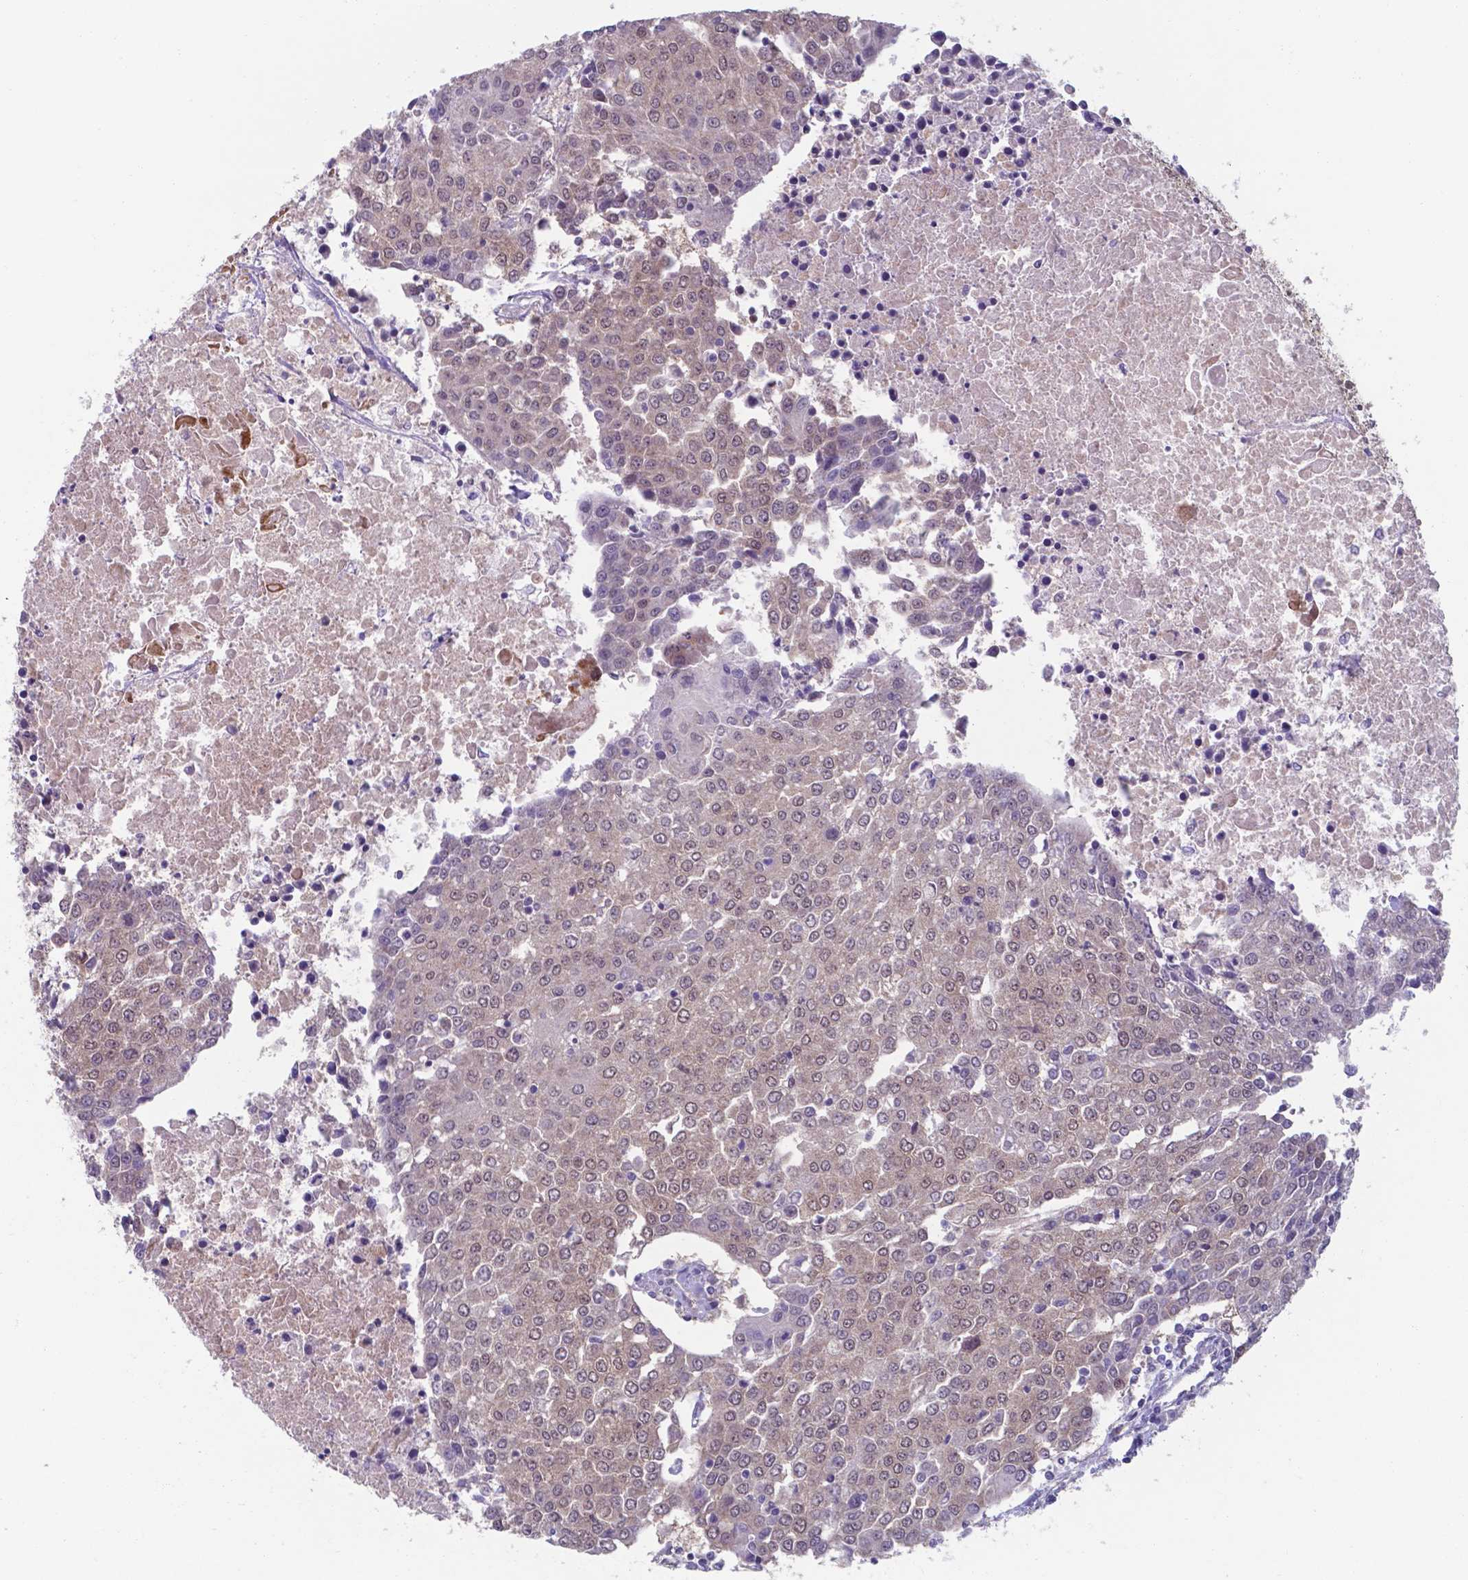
{"staining": {"intensity": "weak", "quantity": "25%-75%", "location": "cytoplasmic/membranous,nuclear"}, "tissue": "urothelial cancer", "cell_type": "Tumor cells", "image_type": "cancer", "snomed": [{"axis": "morphology", "description": "Urothelial carcinoma, High grade"}, {"axis": "topography", "description": "Urinary bladder"}], "caption": "Immunohistochemistry histopathology image of neoplastic tissue: human urothelial carcinoma (high-grade) stained using immunohistochemistry shows low levels of weak protein expression localized specifically in the cytoplasmic/membranous and nuclear of tumor cells, appearing as a cytoplasmic/membranous and nuclear brown color.", "gene": "UBE2E2", "patient": {"sex": "female", "age": 85}}